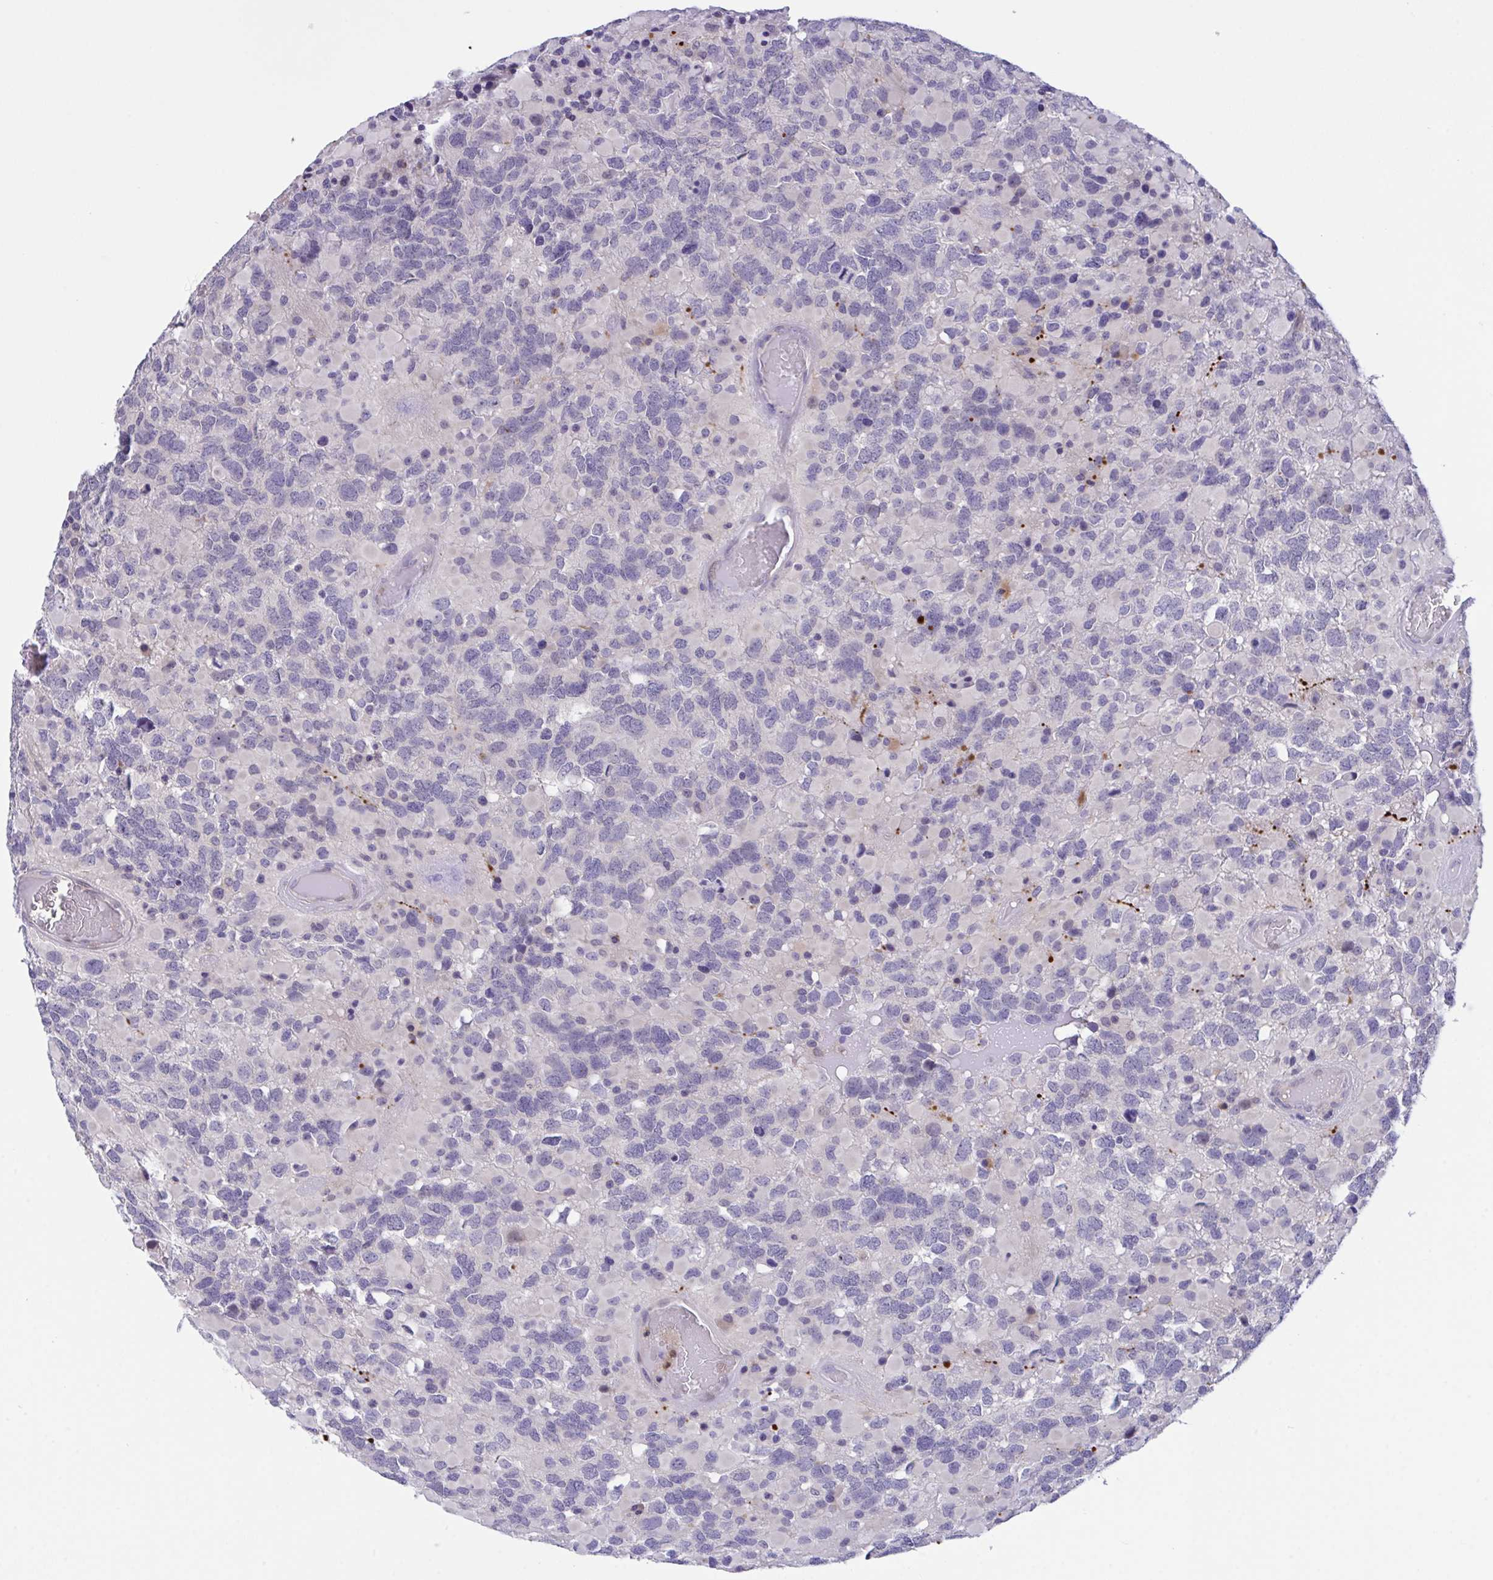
{"staining": {"intensity": "negative", "quantity": "none", "location": "none"}, "tissue": "glioma", "cell_type": "Tumor cells", "image_type": "cancer", "snomed": [{"axis": "morphology", "description": "Glioma, malignant, High grade"}, {"axis": "topography", "description": "Brain"}], "caption": "Micrograph shows no protein staining in tumor cells of glioma tissue.", "gene": "RHOXF1", "patient": {"sex": "female", "age": 40}}